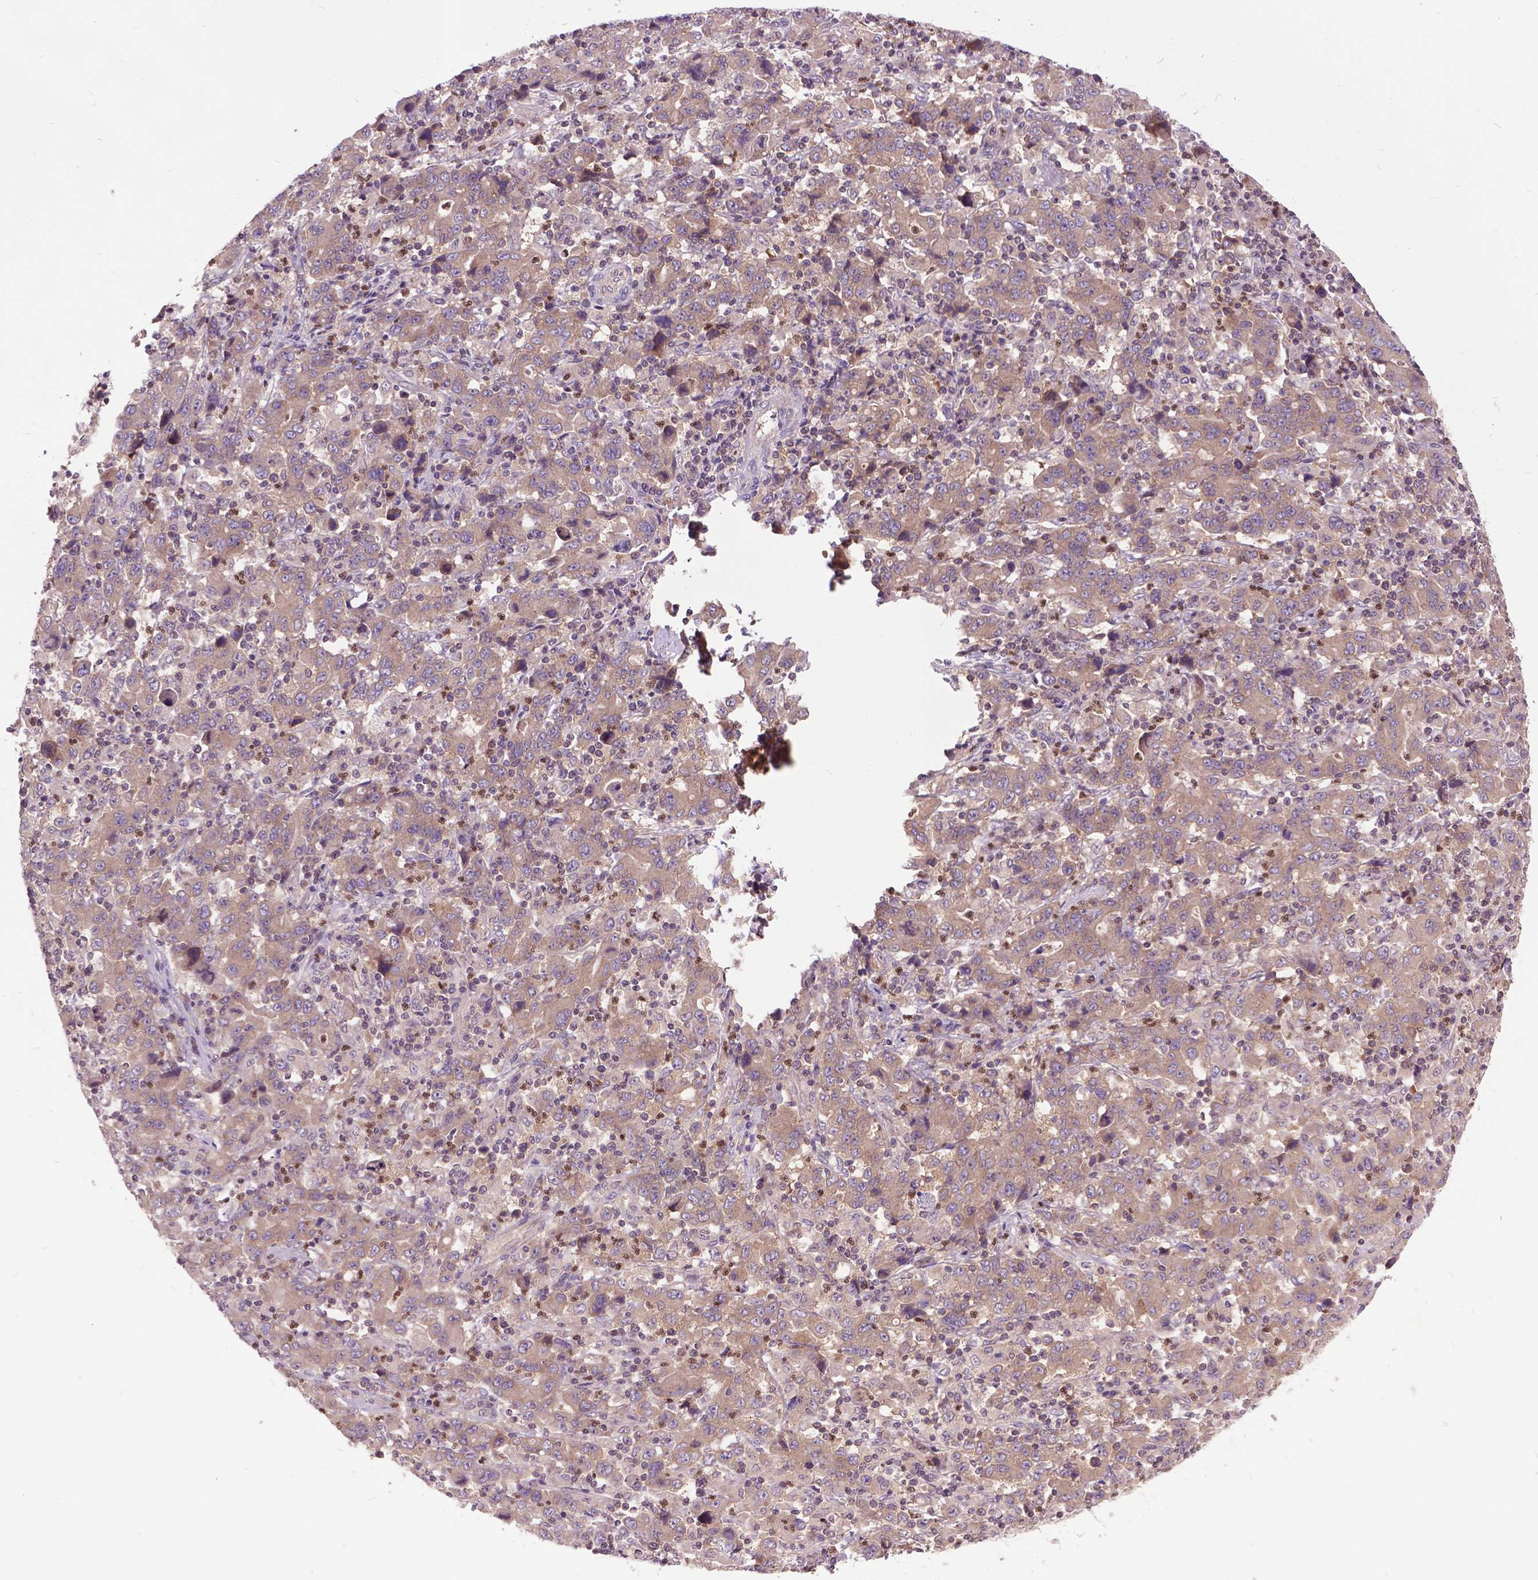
{"staining": {"intensity": "weak", "quantity": ">75%", "location": "cytoplasmic/membranous"}, "tissue": "stomach cancer", "cell_type": "Tumor cells", "image_type": "cancer", "snomed": [{"axis": "morphology", "description": "Adenocarcinoma, NOS"}, {"axis": "topography", "description": "Stomach, upper"}], "caption": "Immunohistochemistry (IHC) of human adenocarcinoma (stomach) displays low levels of weak cytoplasmic/membranous expression in about >75% of tumor cells.", "gene": "ARAF", "patient": {"sex": "male", "age": 69}}